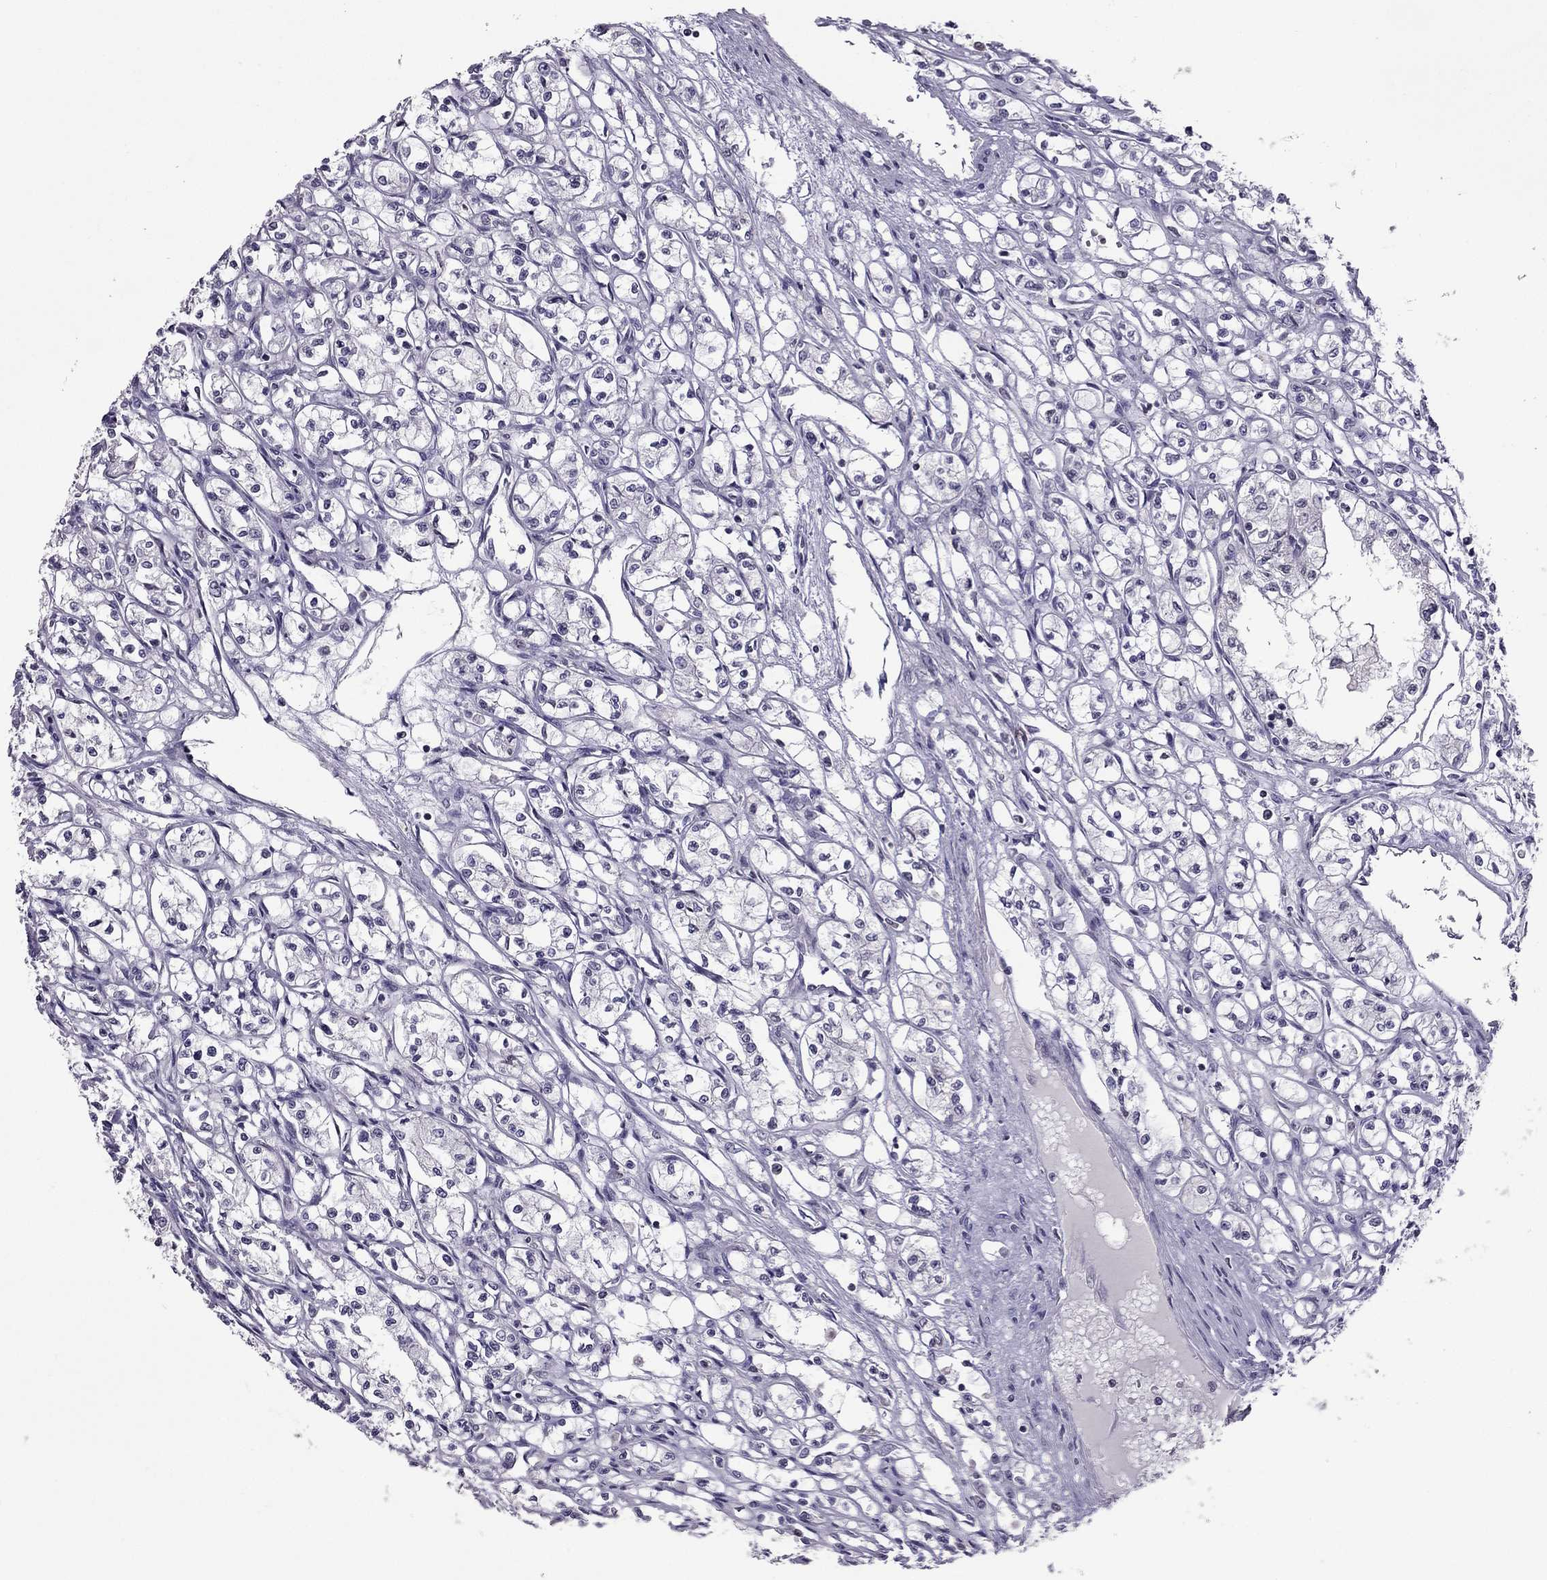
{"staining": {"intensity": "negative", "quantity": "none", "location": "none"}, "tissue": "renal cancer", "cell_type": "Tumor cells", "image_type": "cancer", "snomed": [{"axis": "morphology", "description": "Adenocarcinoma, NOS"}, {"axis": "topography", "description": "Kidney"}], "caption": "Protein analysis of adenocarcinoma (renal) demonstrates no significant positivity in tumor cells.", "gene": "RGS8", "patient": {"sex": "male", "age": 56}}